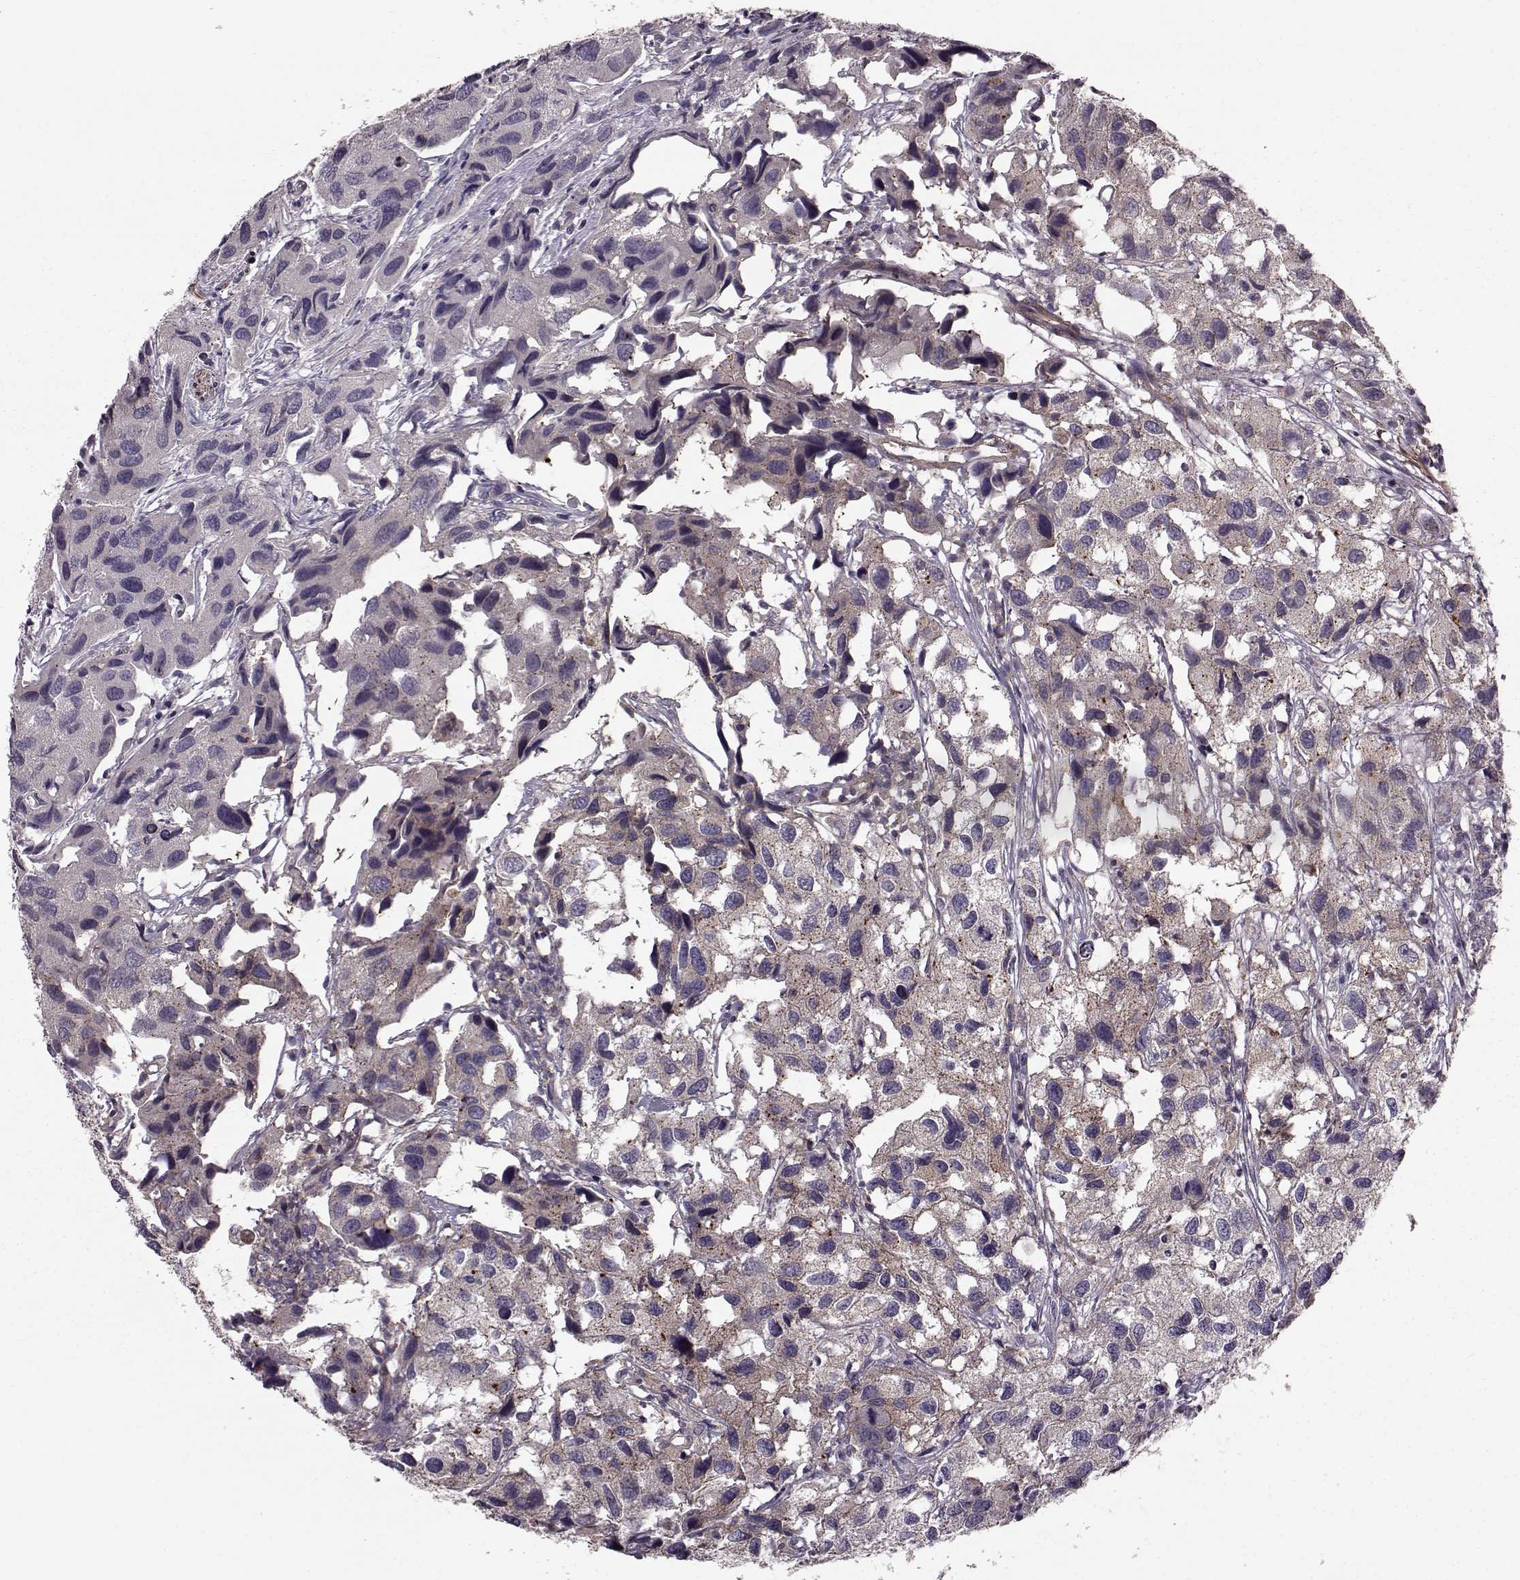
{"staining": {"intensity": "moderate", "quantity": ">75%", "location": "cytoplasmic/membranous"}, "tissue": "urothelial cancer", "cell_type": "Tumor cells", "image_type": "cancer", "snomed": [{"axis": "morphology", "description": "Urothelial carcinoma, High grade"}, {"axis": "topography", "description": "Urinary bladder"}], "caption": "Brown immunohistochemical staining in high-grade urothelial carcinoma reveals moderate cytoplasmic/membranous positivity in about >75% of tumor cells.", "gene": "FNIP2", "patient": {"sex": "male", "age": 79}}